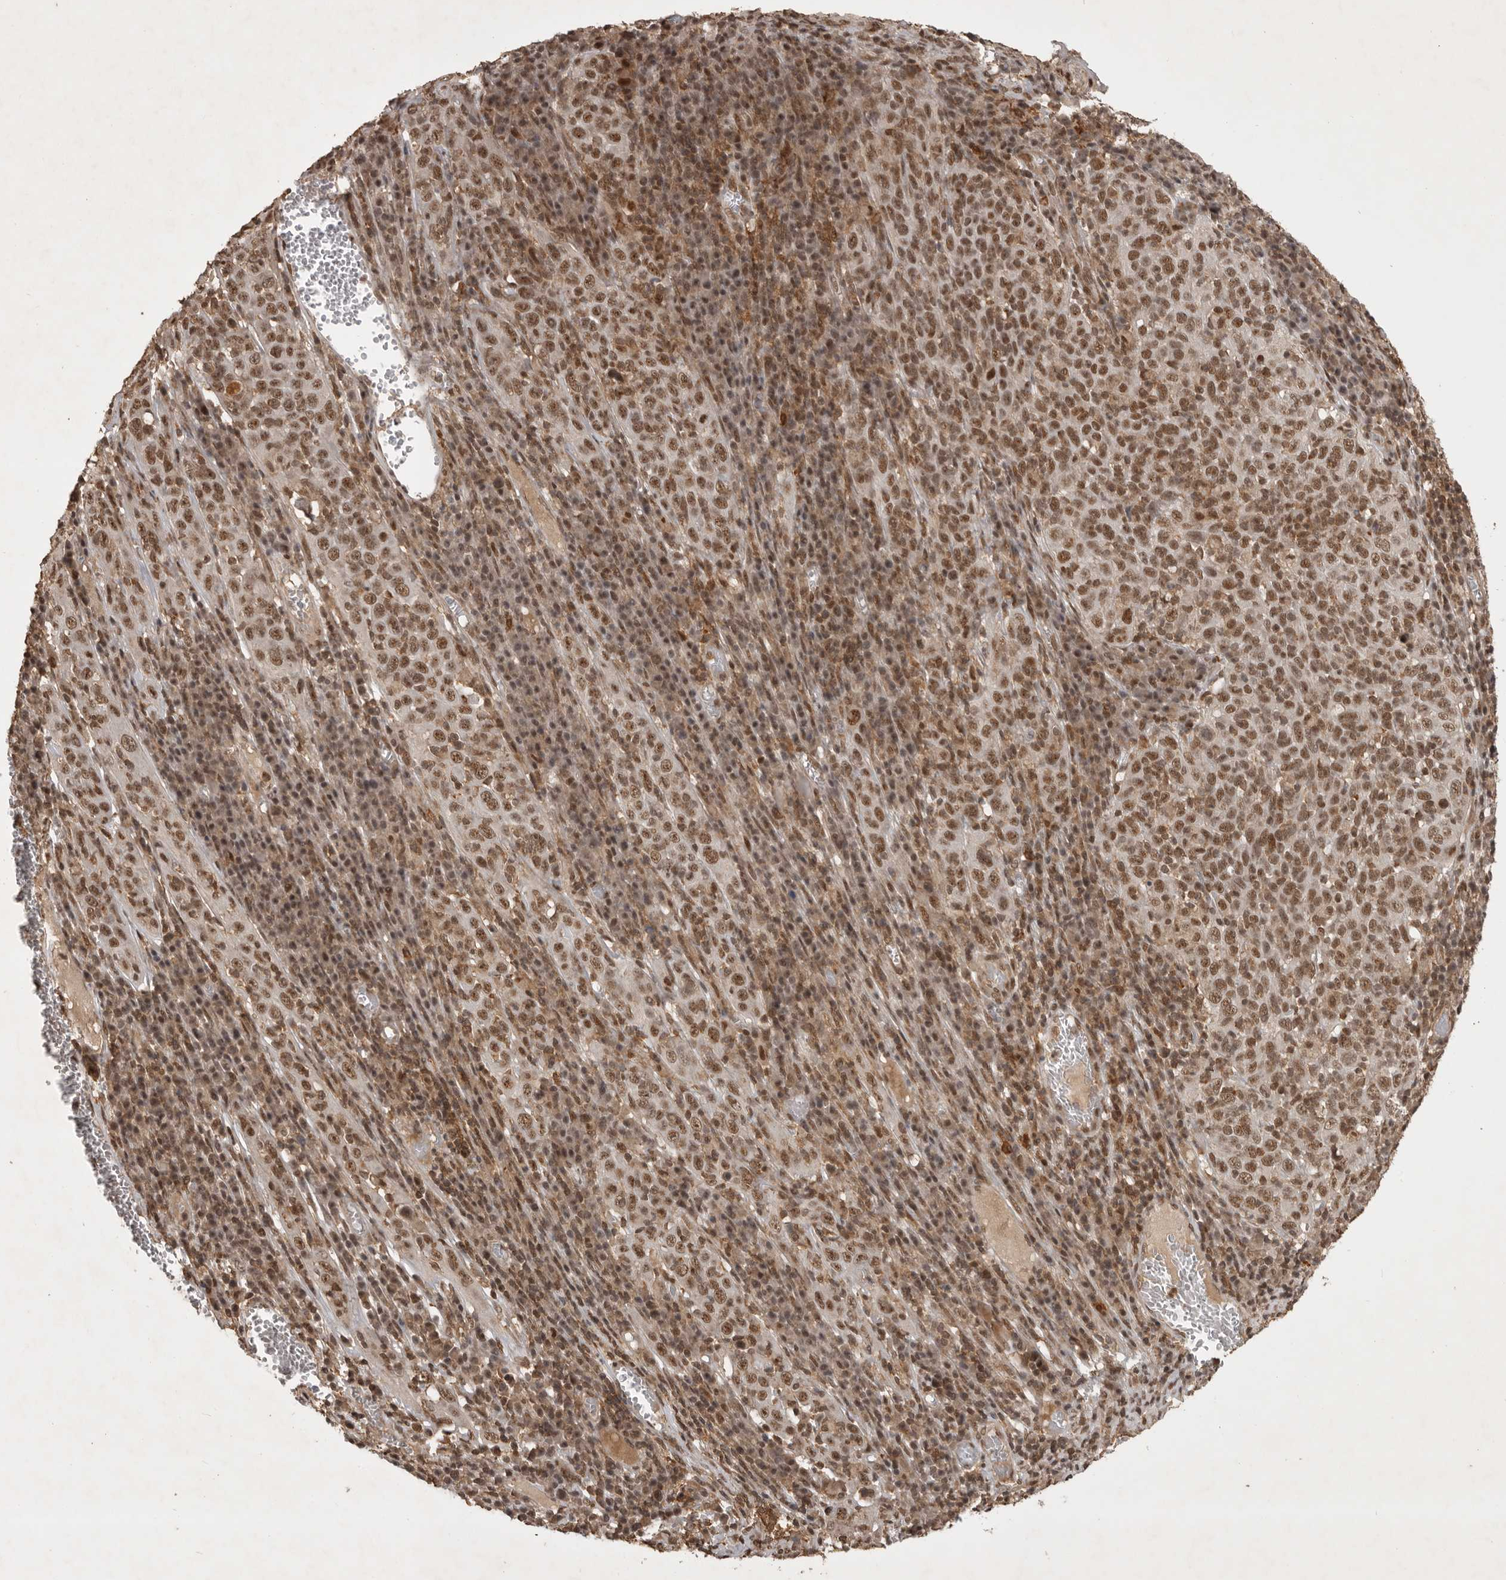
{"staining": {"intensity": "moderate", "quantity": ">75%", "location": "nuclear"}, "tissue": "cervical cancer", "cell_type": "Tumor cells", "image_type": "cancer", "snomed": [{"axis": "morphology", "description": "Squamous cell carcinoma, NOS"}, {"axis": "topography", "description": "Cervix"}], "caption": "DAB (3,3'-diaminobenzidine) immunohistochemical staining of human cervical cancer displays moderate nuclear protein staining in approximately >75% of tumor cells.", "gene": "CBLL1", "patient": {"sex": "female", "age": 46}}